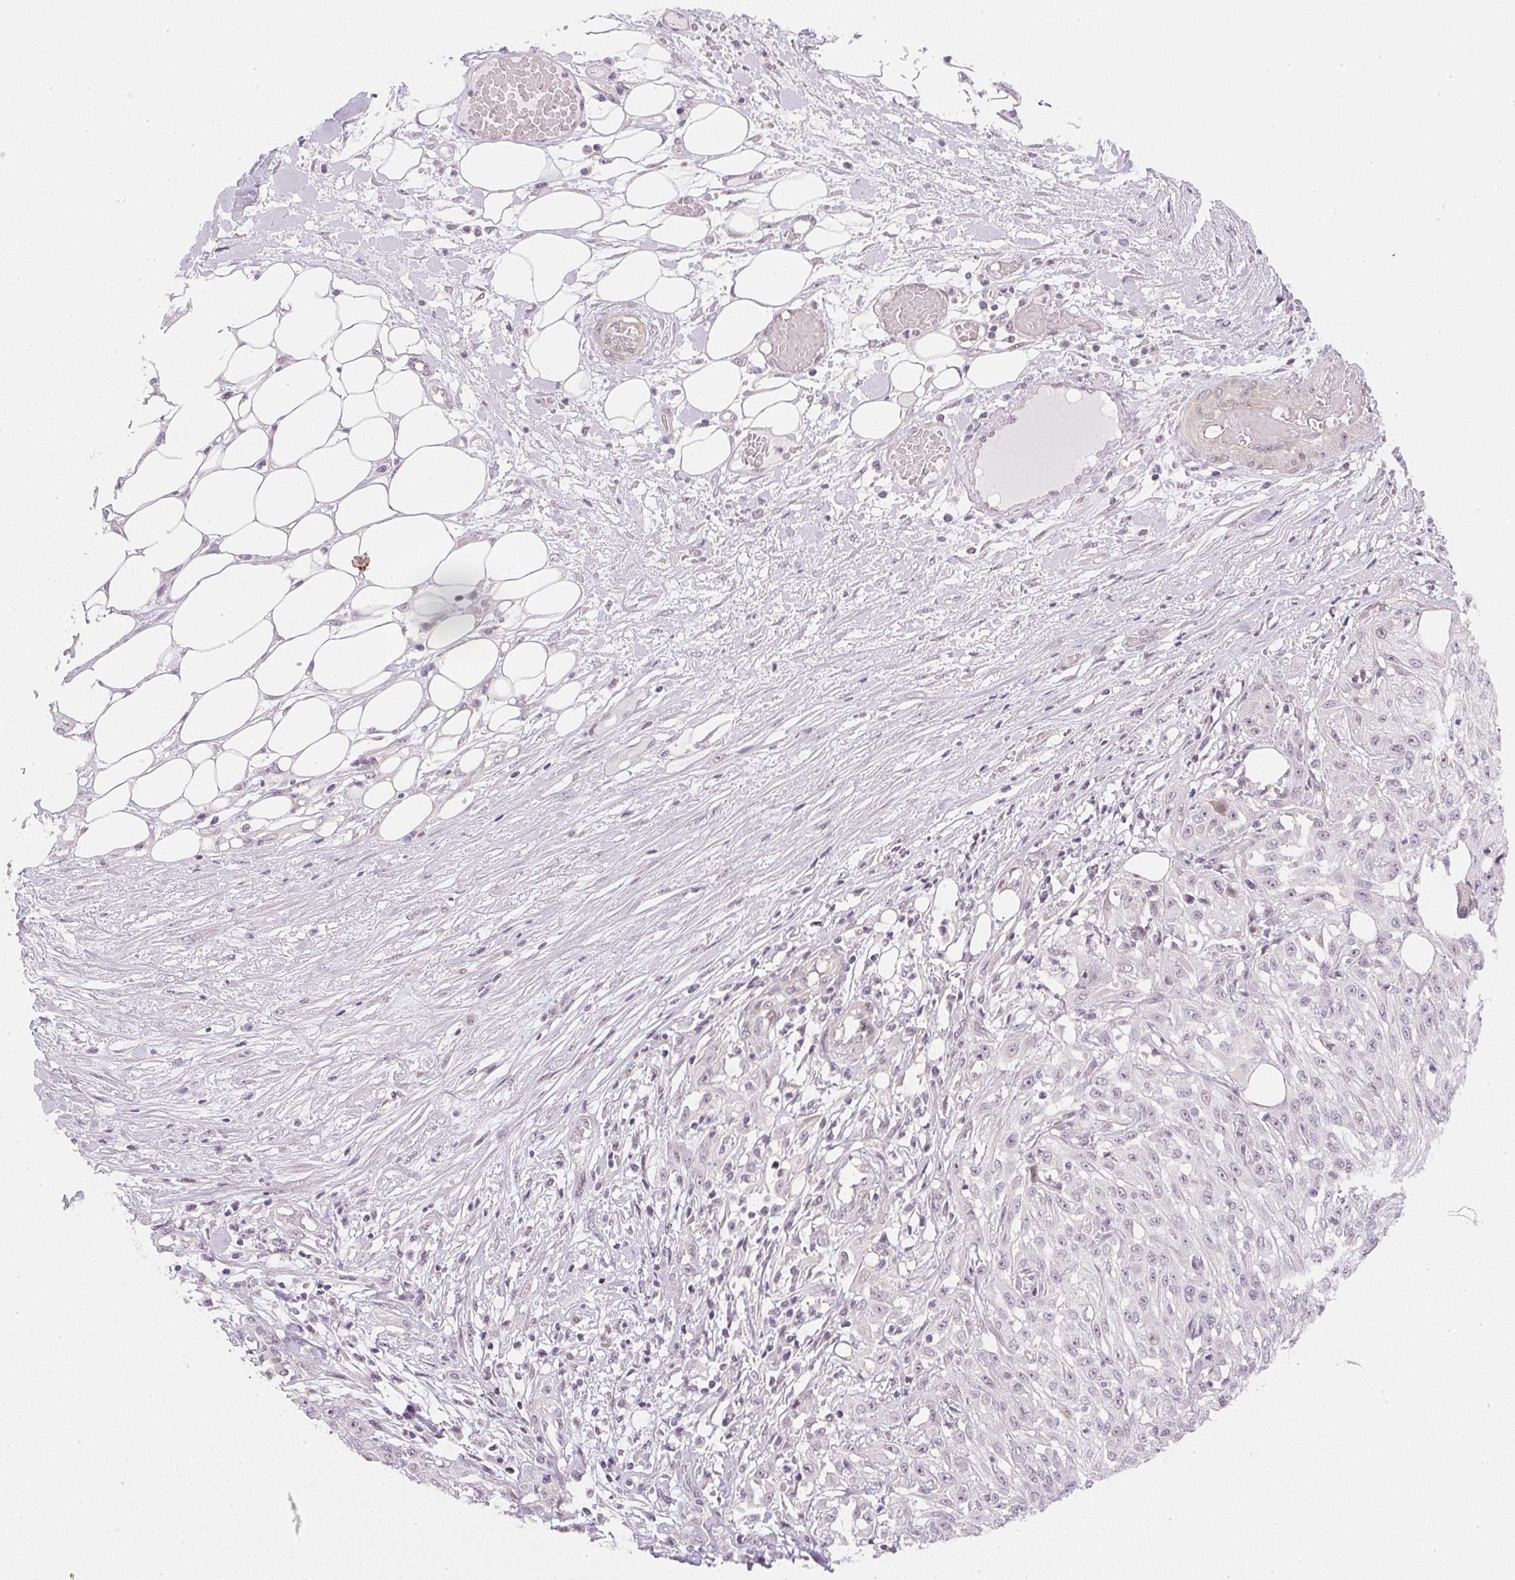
{"staining": {"intensity": "weak", "quantity": "<25%", "location": "nuclear"}, "tissue": "skin cancer", "cell_type": "Tumor cells", "image_type": "cancer", "snomed": [{"axis": "morphology", "description": "Squamous cell carcinoma, NOS"}, {"axis": "morphology", "description": "Squamous cell carcinoma, metastatic, NOS"}, {"axis": "topography", "description": "Skin"}, {"axis": "topography", "description": "Lymph node"}], "caption": "High magnification brightfield microscopy of squamous cell carcinoma (skin) stained with DAB (brown) and counterstained with hematoxylin (blue): tumor cells show no significant expression.", "gene": "DPPA4", "patient": {"sex": "male", "age": 75}}